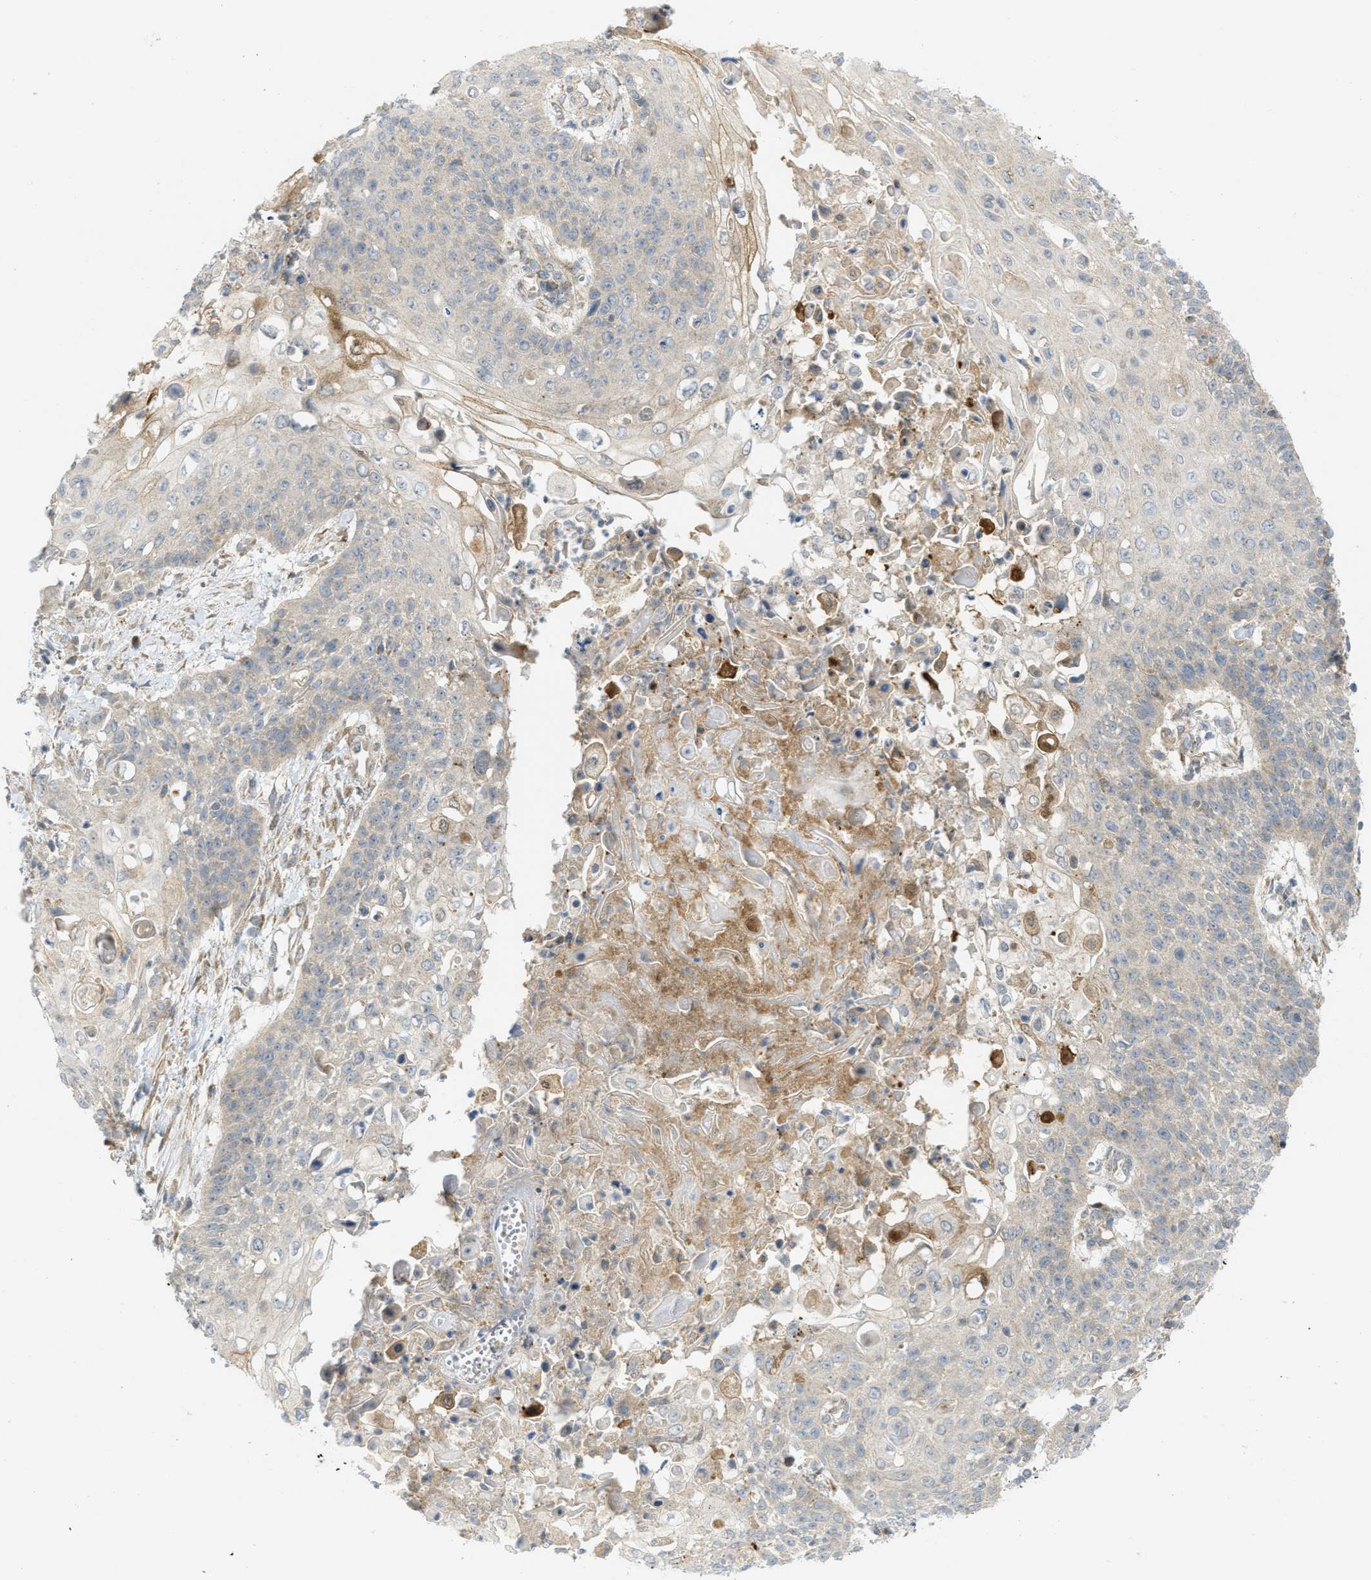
{"staining": {"intensity": "weak", "quantity": "<25%", "location": "cytoplasmic/membranous"}, "tissue": "cervical cancer", "cell_type": "Tumor cells", "image_type": "cancer", "snomed": [{"axis": "morphology", "description": "Squamous cell carcinoma, NOS"}, {"axis": "topography", "description": "Cervix"}], "caption": "A high-resolution photomicrograph shows IHC staining of cervical cancer (squamous cell carcinoma), which exhibits no significant staining in tumor cells.", "gene": "PROC", "patient": {"sex": "female", "age": 39}}